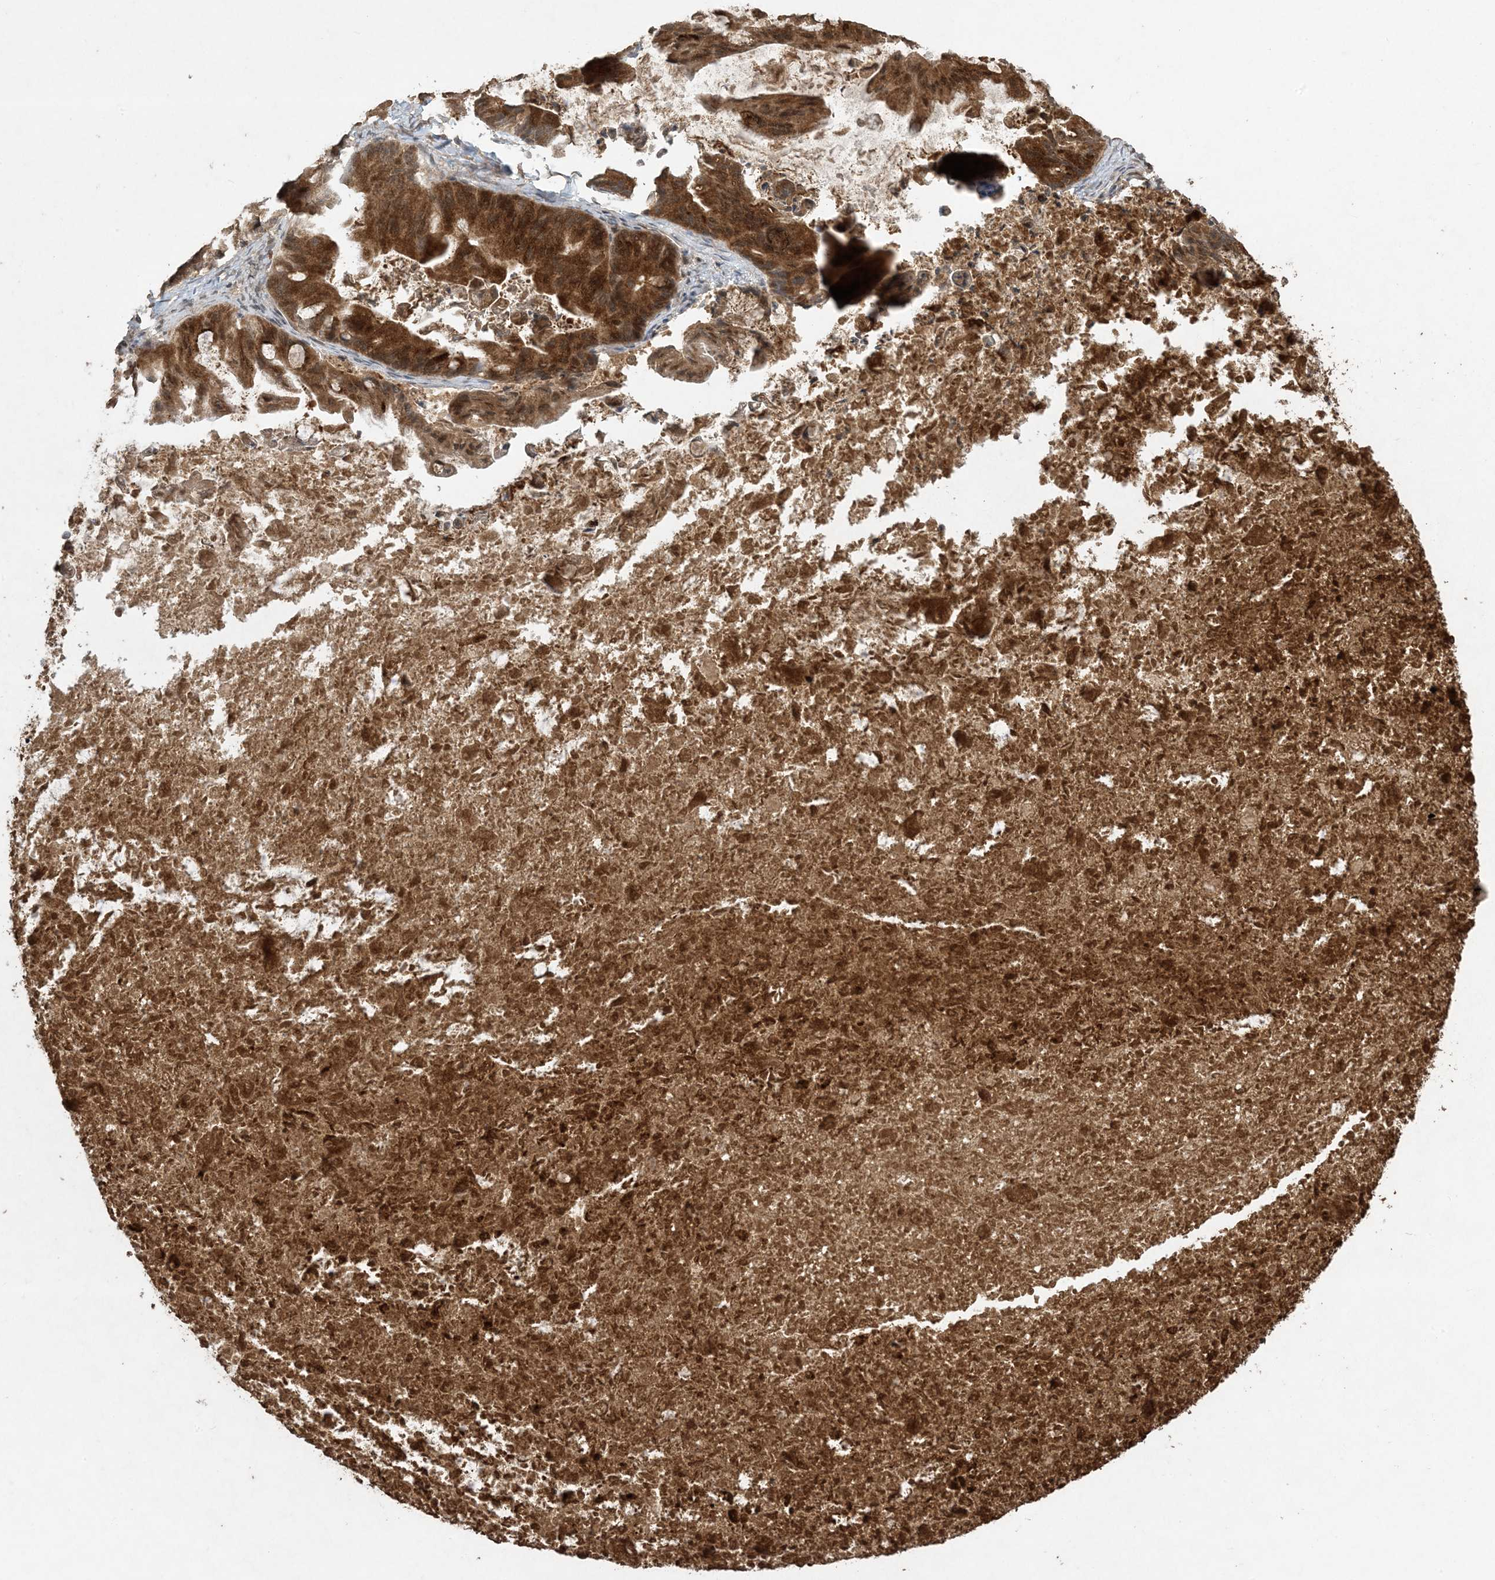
{"staining": {"intensity": "moderate", "quantity": ">75%", "location": "cytoplasmic/membranous"}, "tissue": "ovarian cancer", "cell_type": "Tumor cells", "image_type": "cancer", "snomed": [{"axis": "morphology", "description": "Cystadenocarcinoma, mucinous, NOS"}, {"axis": "topography", "description": "Ovary"}], "caption": "Ovarian mucinous cystadenocarcinoma was stained to show a protein in brown. There is medium levels of moderate cytoplasmic/membranous staining in approximately >75% of tumor cells.", "gene": "EFCAB8", "patient": {"sex": "female", "age": 37}}